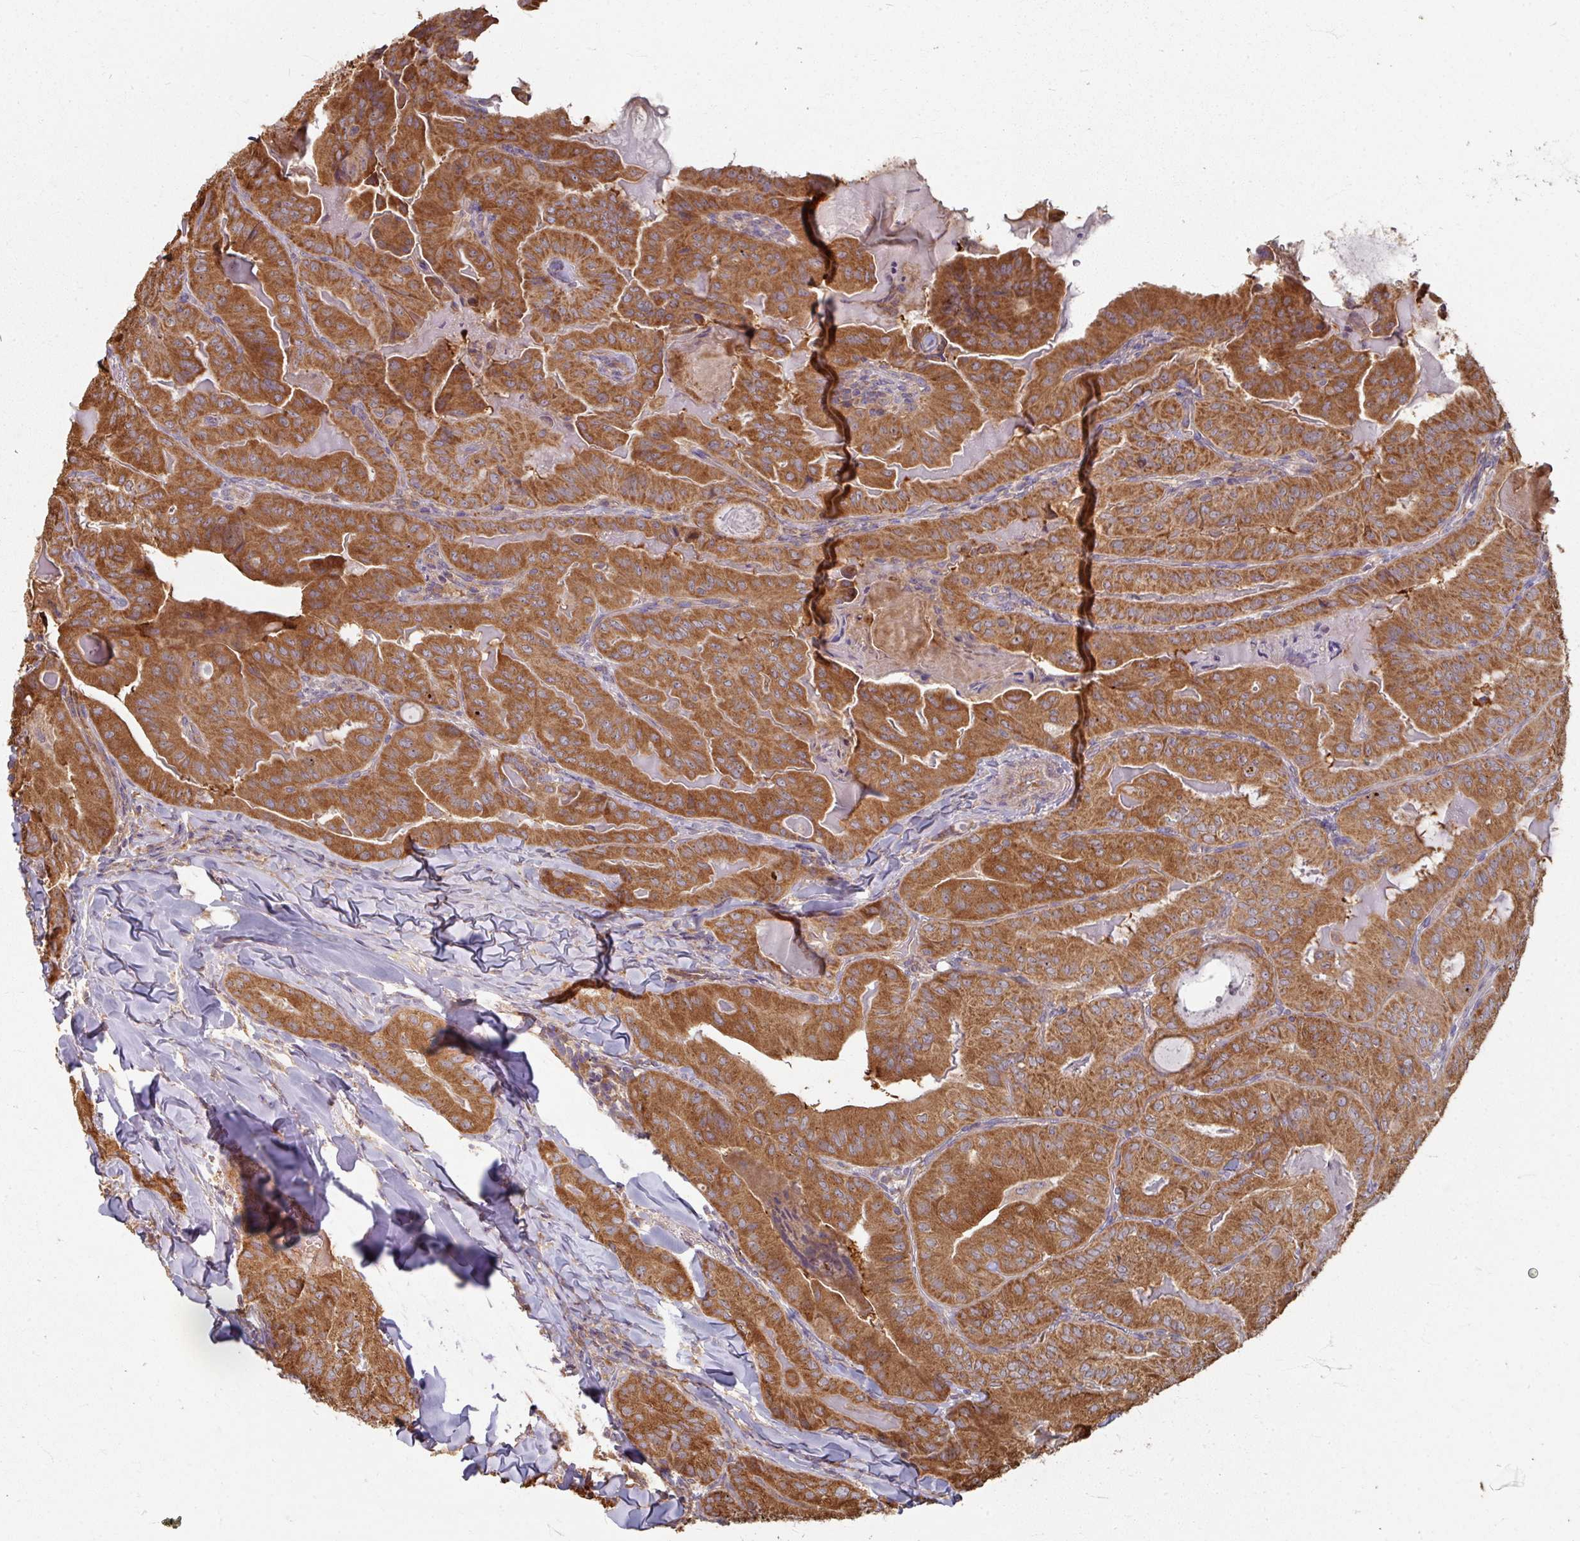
{"staining": {"intensity": "strong", "quantity": ">75%", "location": "cytoplasmic/membranous"}, "tissue": "thyroid cancer", "cell_type": "Tumor cells", "image_type": "cancer", "snomed": [{"axis": "morphology", "description": "Papillary adenocarcinoma, NOS"}, {"axis": "topography", "description": "Thyroid gland"}], "caption": "Tumor cells reveal high levels of strong cytoplasmic/membranous expression in approximately >75% of cells in thyroid cancer (papillary adenocarcinoma).", "gene": "CCDC68", "patient": {"sex": "female", "age": 68}}